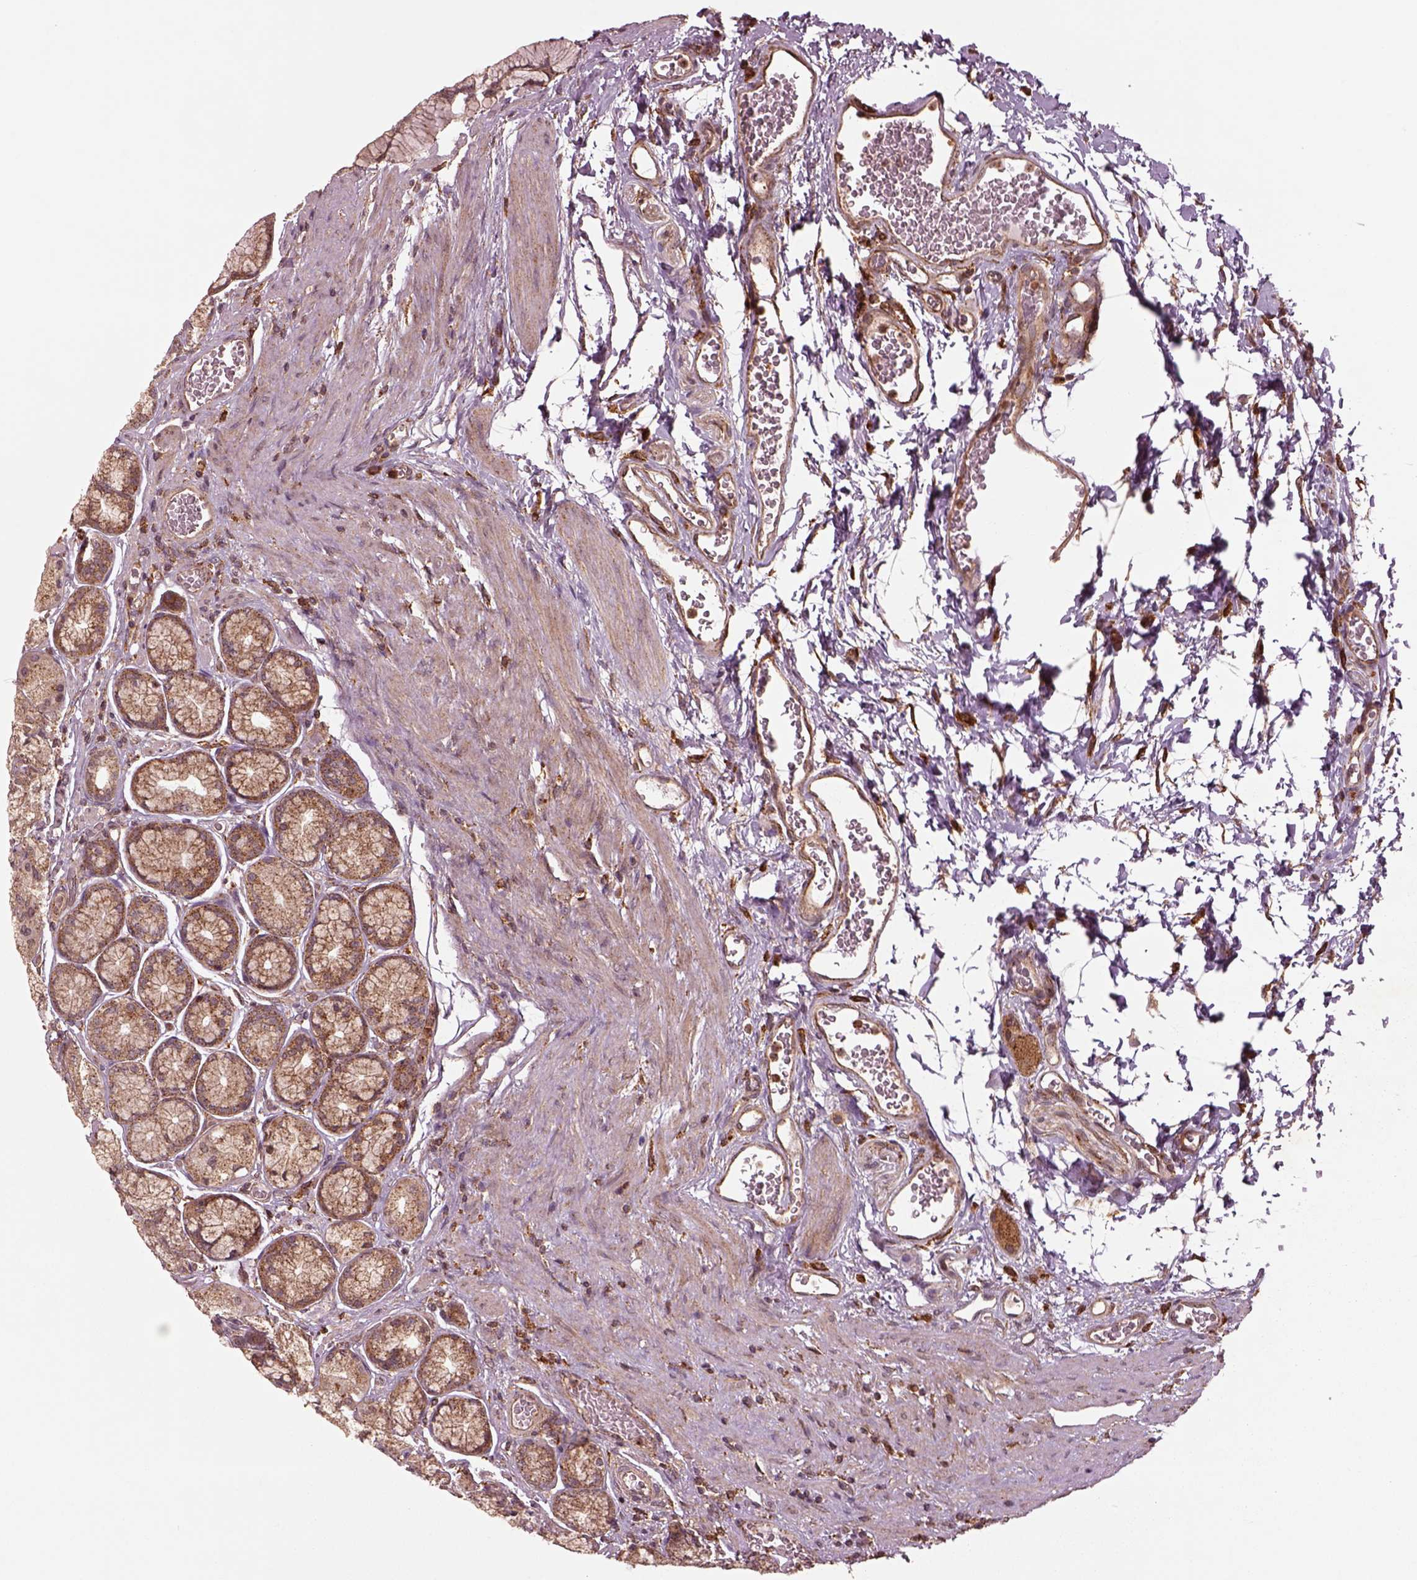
{"staining": {"intensity": "moderate", "quantity": "<25%", "location": "cytoplasmic/membranous"}, "tissue": "stomach", "cell_type": "Glandular cells", "image_type": "normal", "snomed": [{"axis": "morphology", "description": "Normal tissue, NOS"}, {"axis": "morphology", "description": "Adenocarcinoma, NOS"}, {"axis": "morphology", "description": "Adenocarcinoma, High grade"}, {"axis": "topography", "description": "Stomach, upper"}, {"axis": "topography", "description": "Stomach"}], "caption": "Immunohistochemical staining of benign human stomach reveals moderate cytoplasmic/membranous protein positivity in about <25% of glandular cells. (brown staining indicates protein expression, while blue staining denotes nuclei).", "gene": "WASHC2A", "patient": {"sex": "female", "age": 65}}